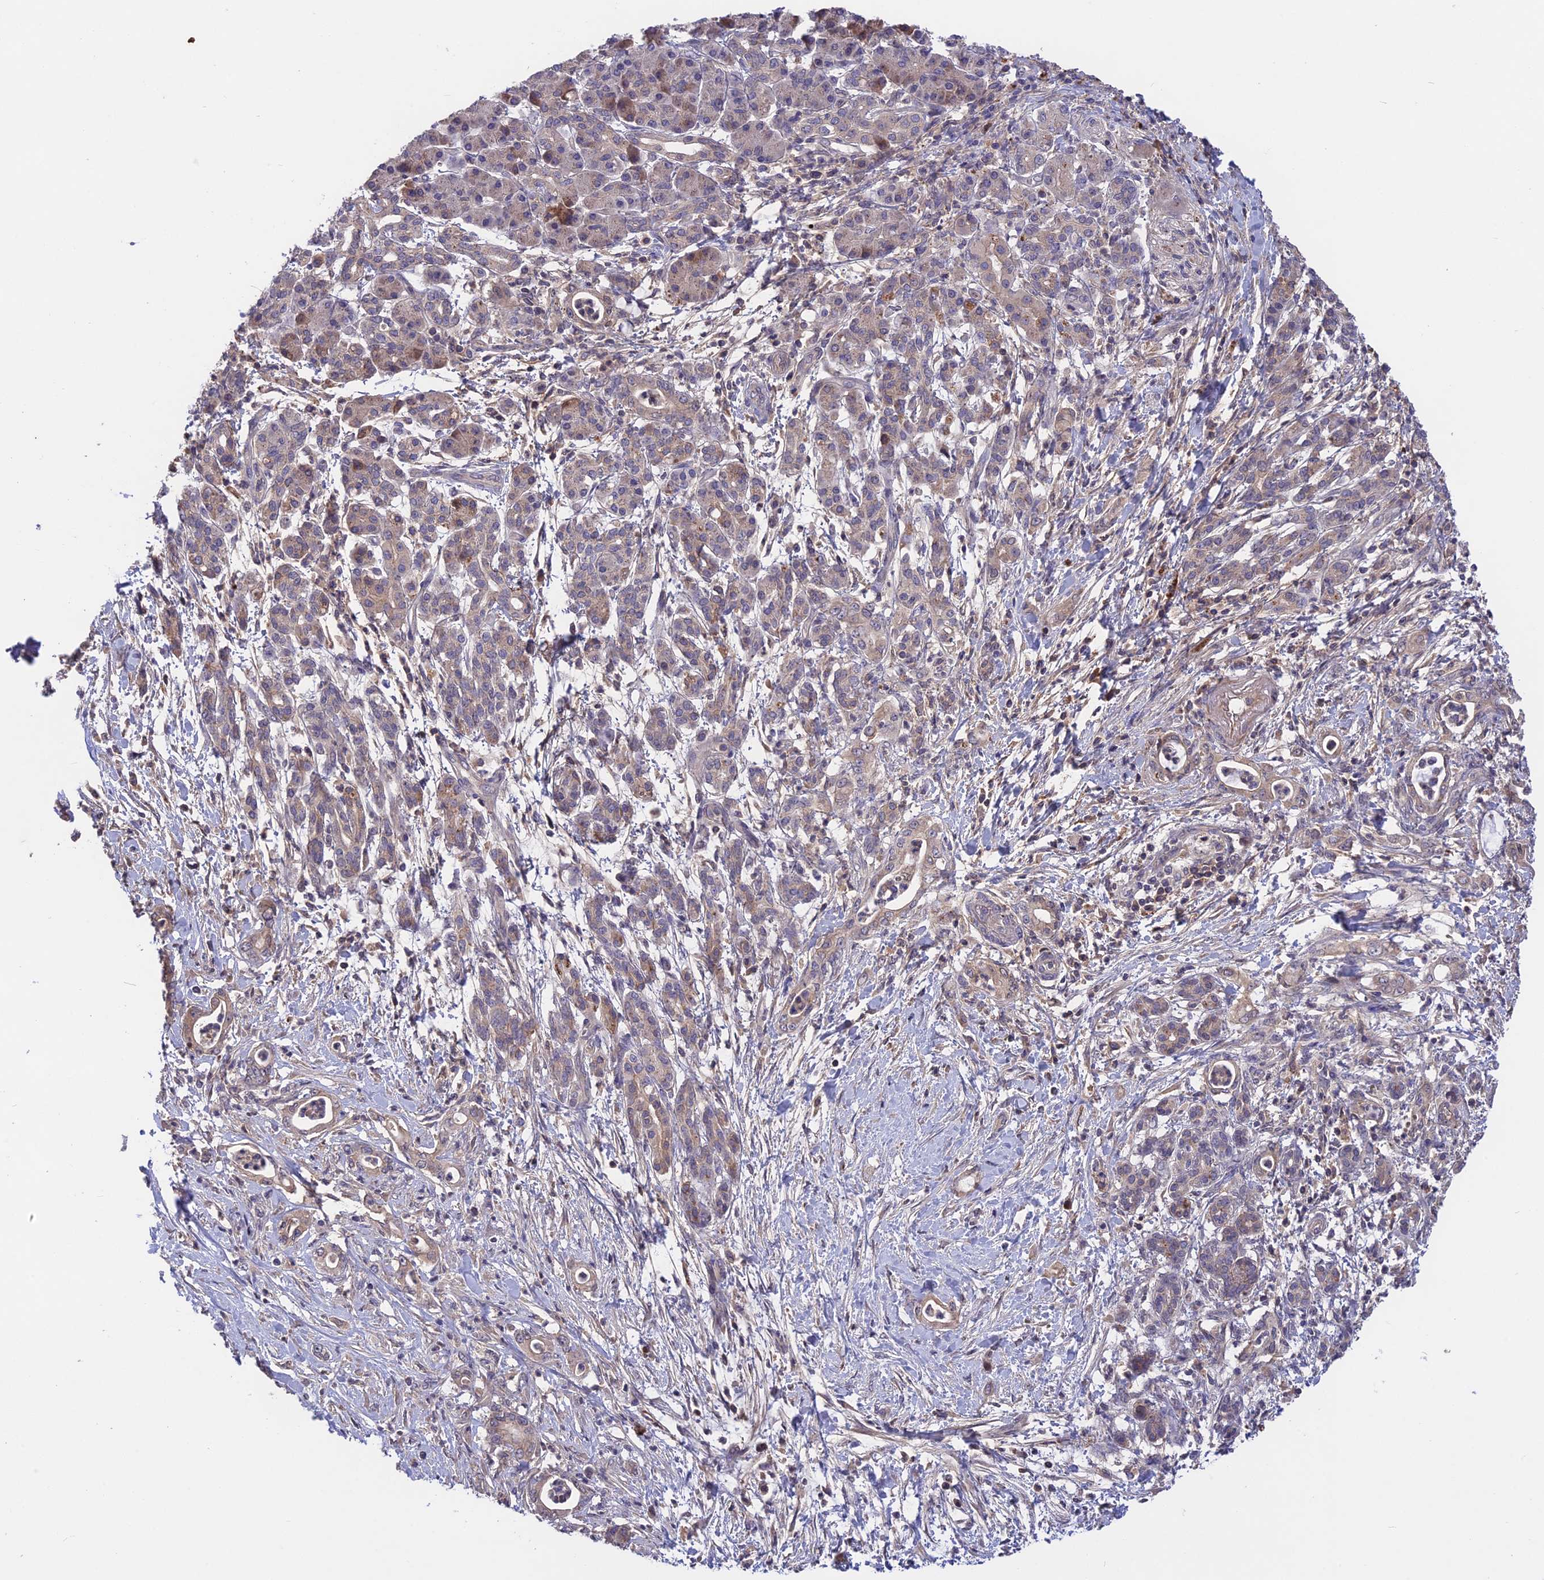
{"staining": {"intensity": "weak", "quantity": "25%-75%", "location": "cytoplasmic/membranous"}, "tissue": "pancreatic cancer", "cell_type": "Tumor cells", "image_type": "cancer", "snomed": [{"axis": "morphology", "description": "Normal tissue, NOS"}, {"axis": "morphology", "description": "Adenocarcinoma, NOS"}, {"axis": "topography", "description": "Pancreas"}], "caption": "Pancreatic adenocarcinoma tissue displays weak cytoplasmic/membranous expression in approximately 25%-75% of tumor cells, visualized by immunohistochemistry.", "gene": "ADO", "patient": {"sex": "female", "age": 55}}